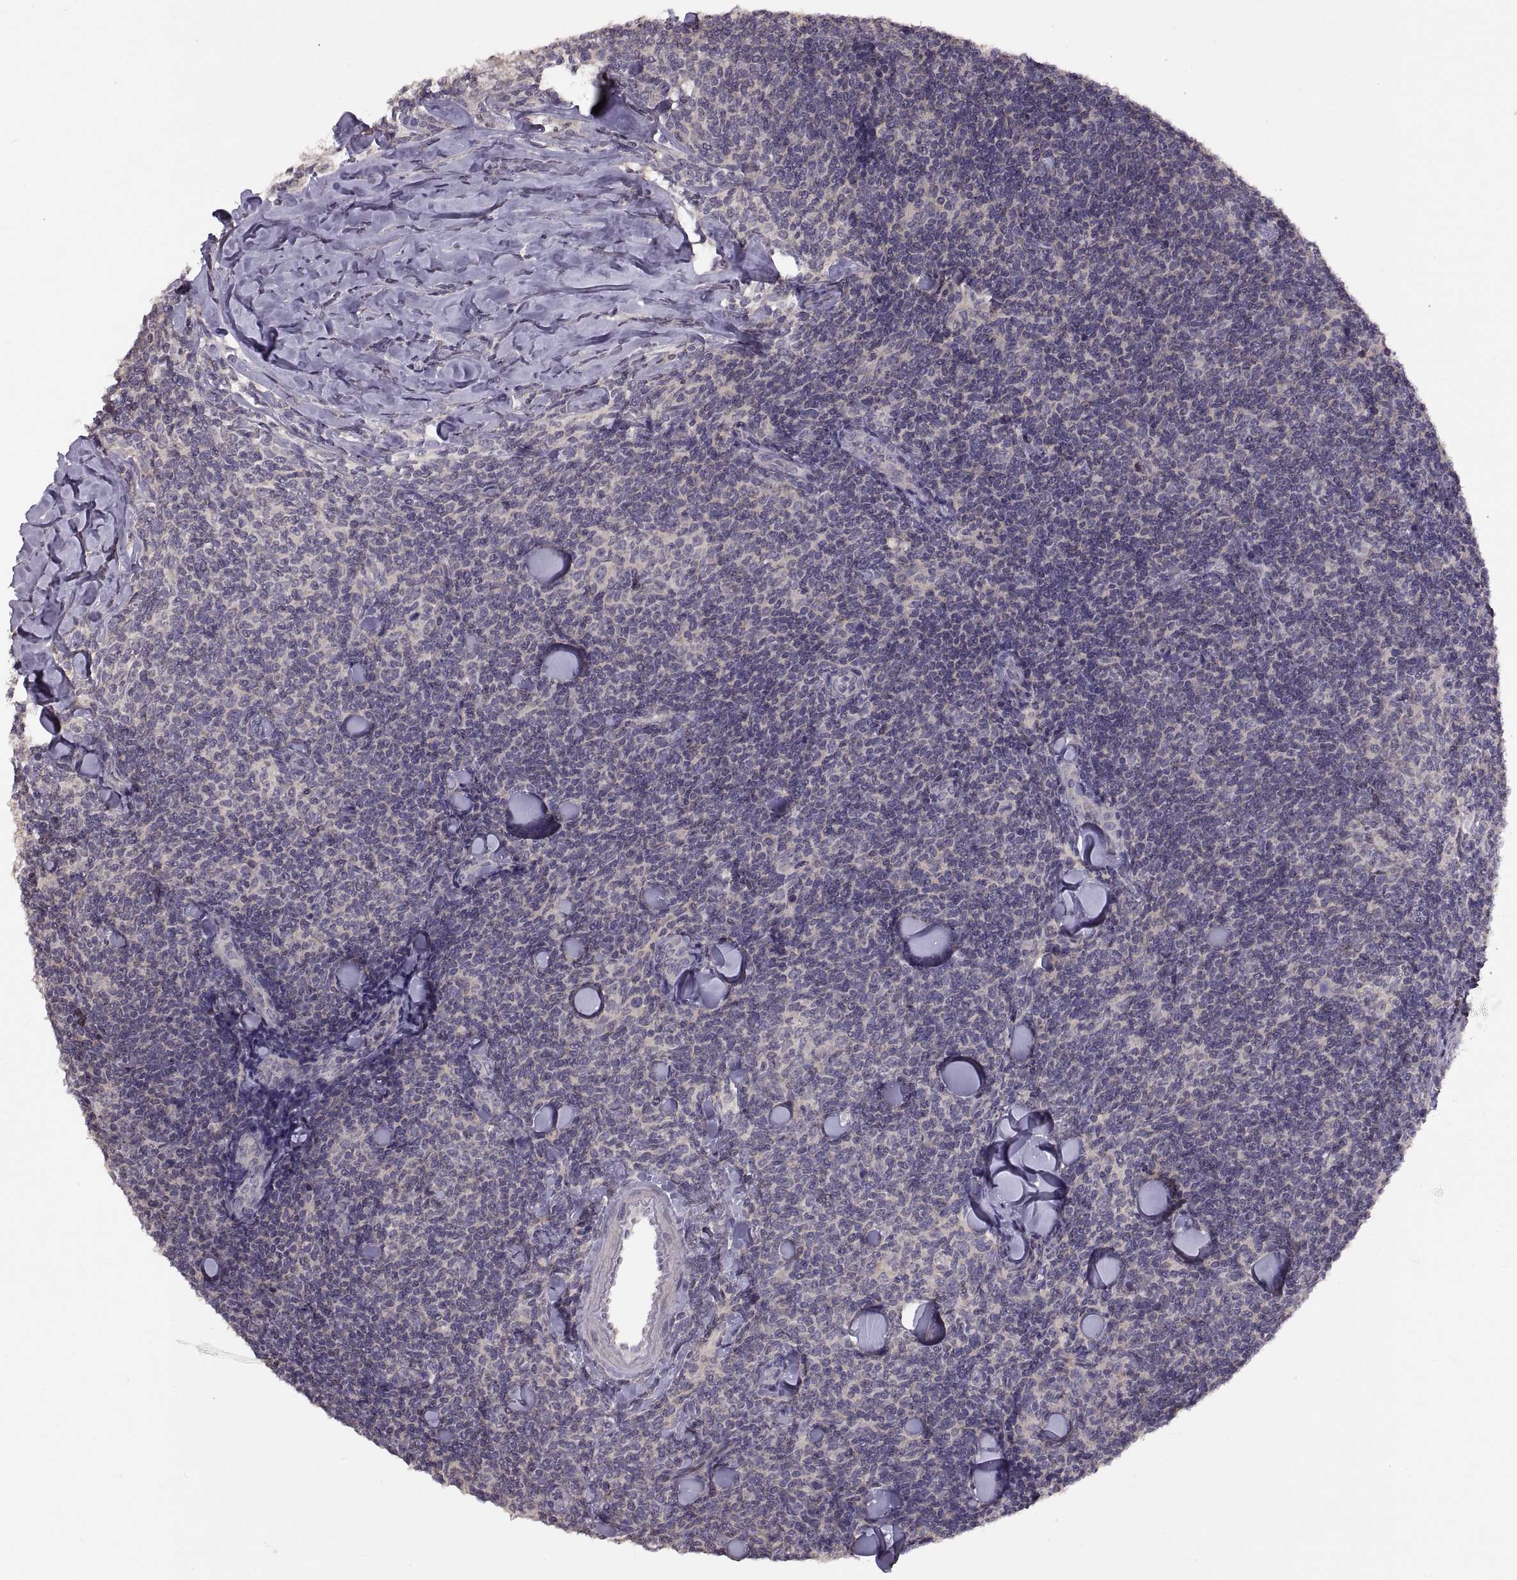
{"staining": {"intensity": "negative", "quantity": "none", "location": "none"}, "tissue": "lymphoma", "cell_type": "Tumor cells", "image_type": "cancer", "snomed": [{"axis": "morphology", "description": "Malignant lymphoma, non-Hodgkin's type, Low grade"}, {"axis": "topography", "description": "Lymph node"}], "caption": "The histopathology image displays no significant expression in tumor cells of low-grade malignant lymphoma, non-Hodgkin's type. (Immunohistochemistry, brightfield microscopy, high magnification).", "gene": "NMNAT2", "patient": {"sex": "female", "age": 56}}